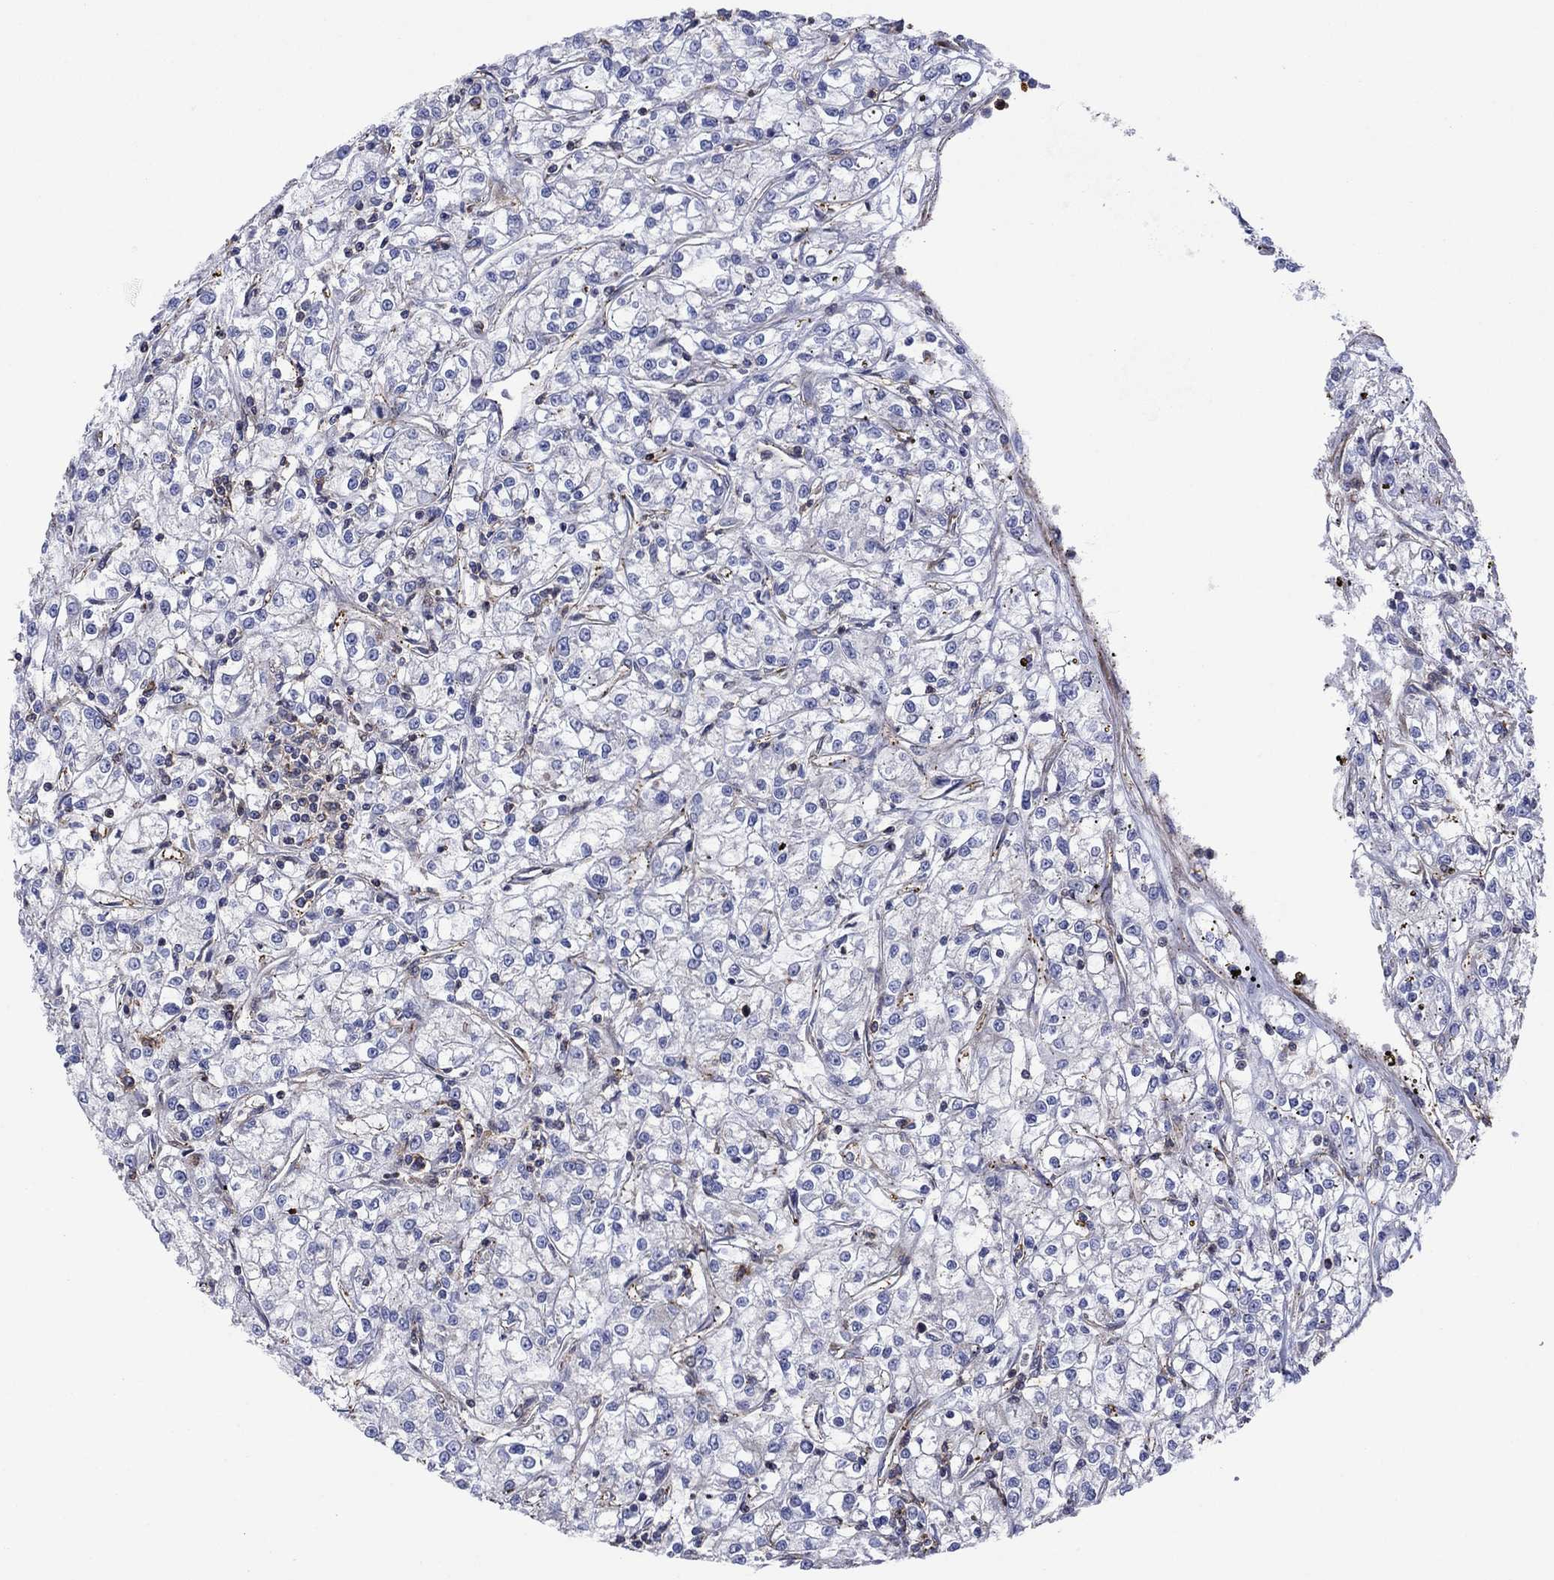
{"staining": {"intensity": "negative", "quantity": "none", "location": "none"}, "tissue": "renal cancer", "cell_type": "Tumor cells", "image_type": "cancer", "snomed": [{"axis": "morphology", "description": "Adenocarcinoma, NOS"}, {"axis": "topography", "description": "Kidney"}], "caption": "Tumor cells show no significant protein staining in renal cancer.", "gene": "PAG1", "patient": {"sex": "female", "age": 59}}